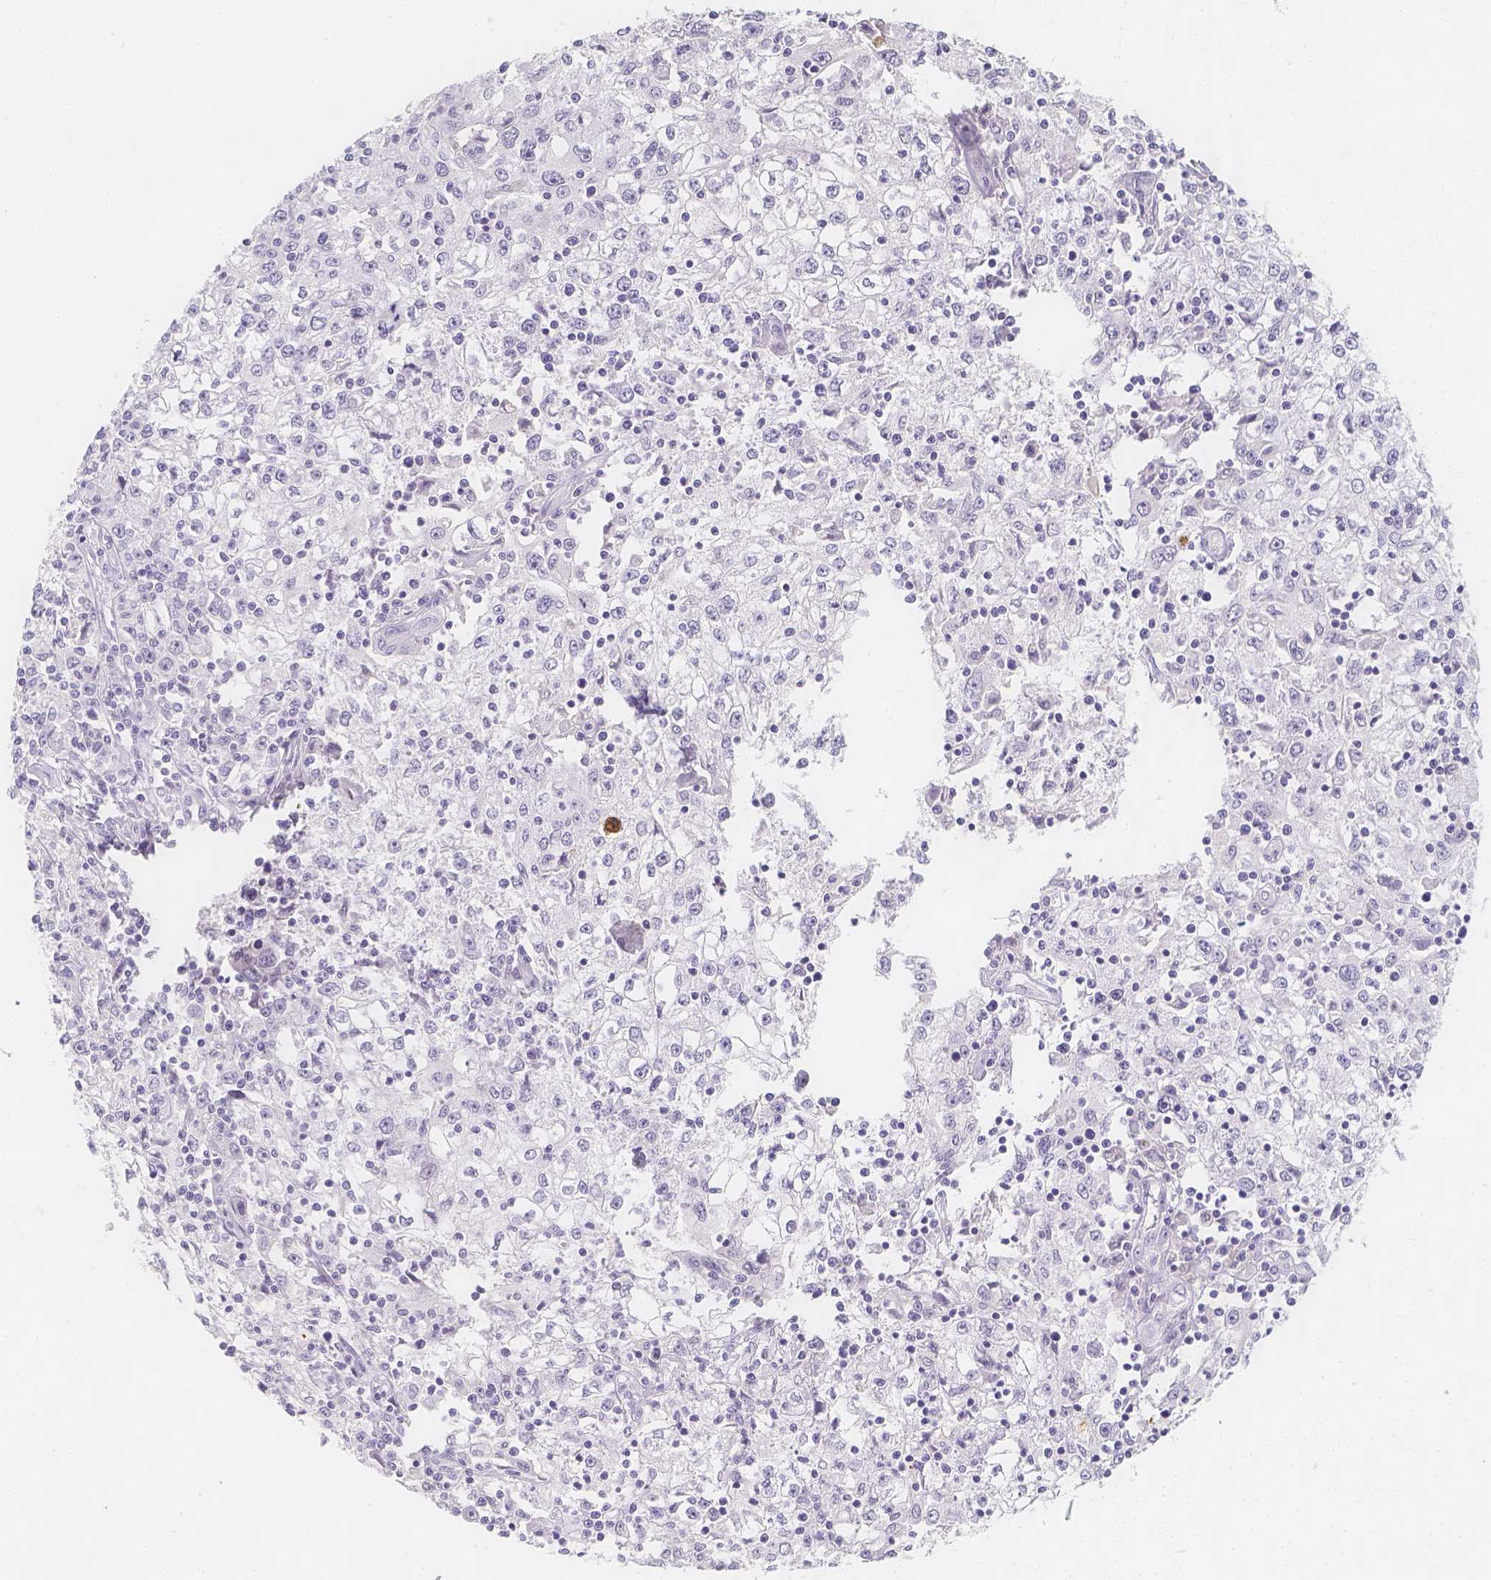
{"staining": {"intensity": "negative", "quantity": "none", "location": "none"}, "tissue": "cervical cancer", "cell_type": "Tumor cells", "image_type": "cancer", "snomed": [{"axis": "morphology", "description": "Squamous cell carcinoma, NOS"}, {"axis": "topography", "description": "Cervix"}], "caption": "The IHC photomicrograph has no significant expression in tumor cells of squamous cell carcinoma (cervical) tissue. The staining was performed using DAB to visualize the protein expression in brown, while the nuclei were stained in blue with hematoxylin (Magnification: 20x).", "gene": "SLC18A1", "patient": {"sex": "female", "age": 85}}